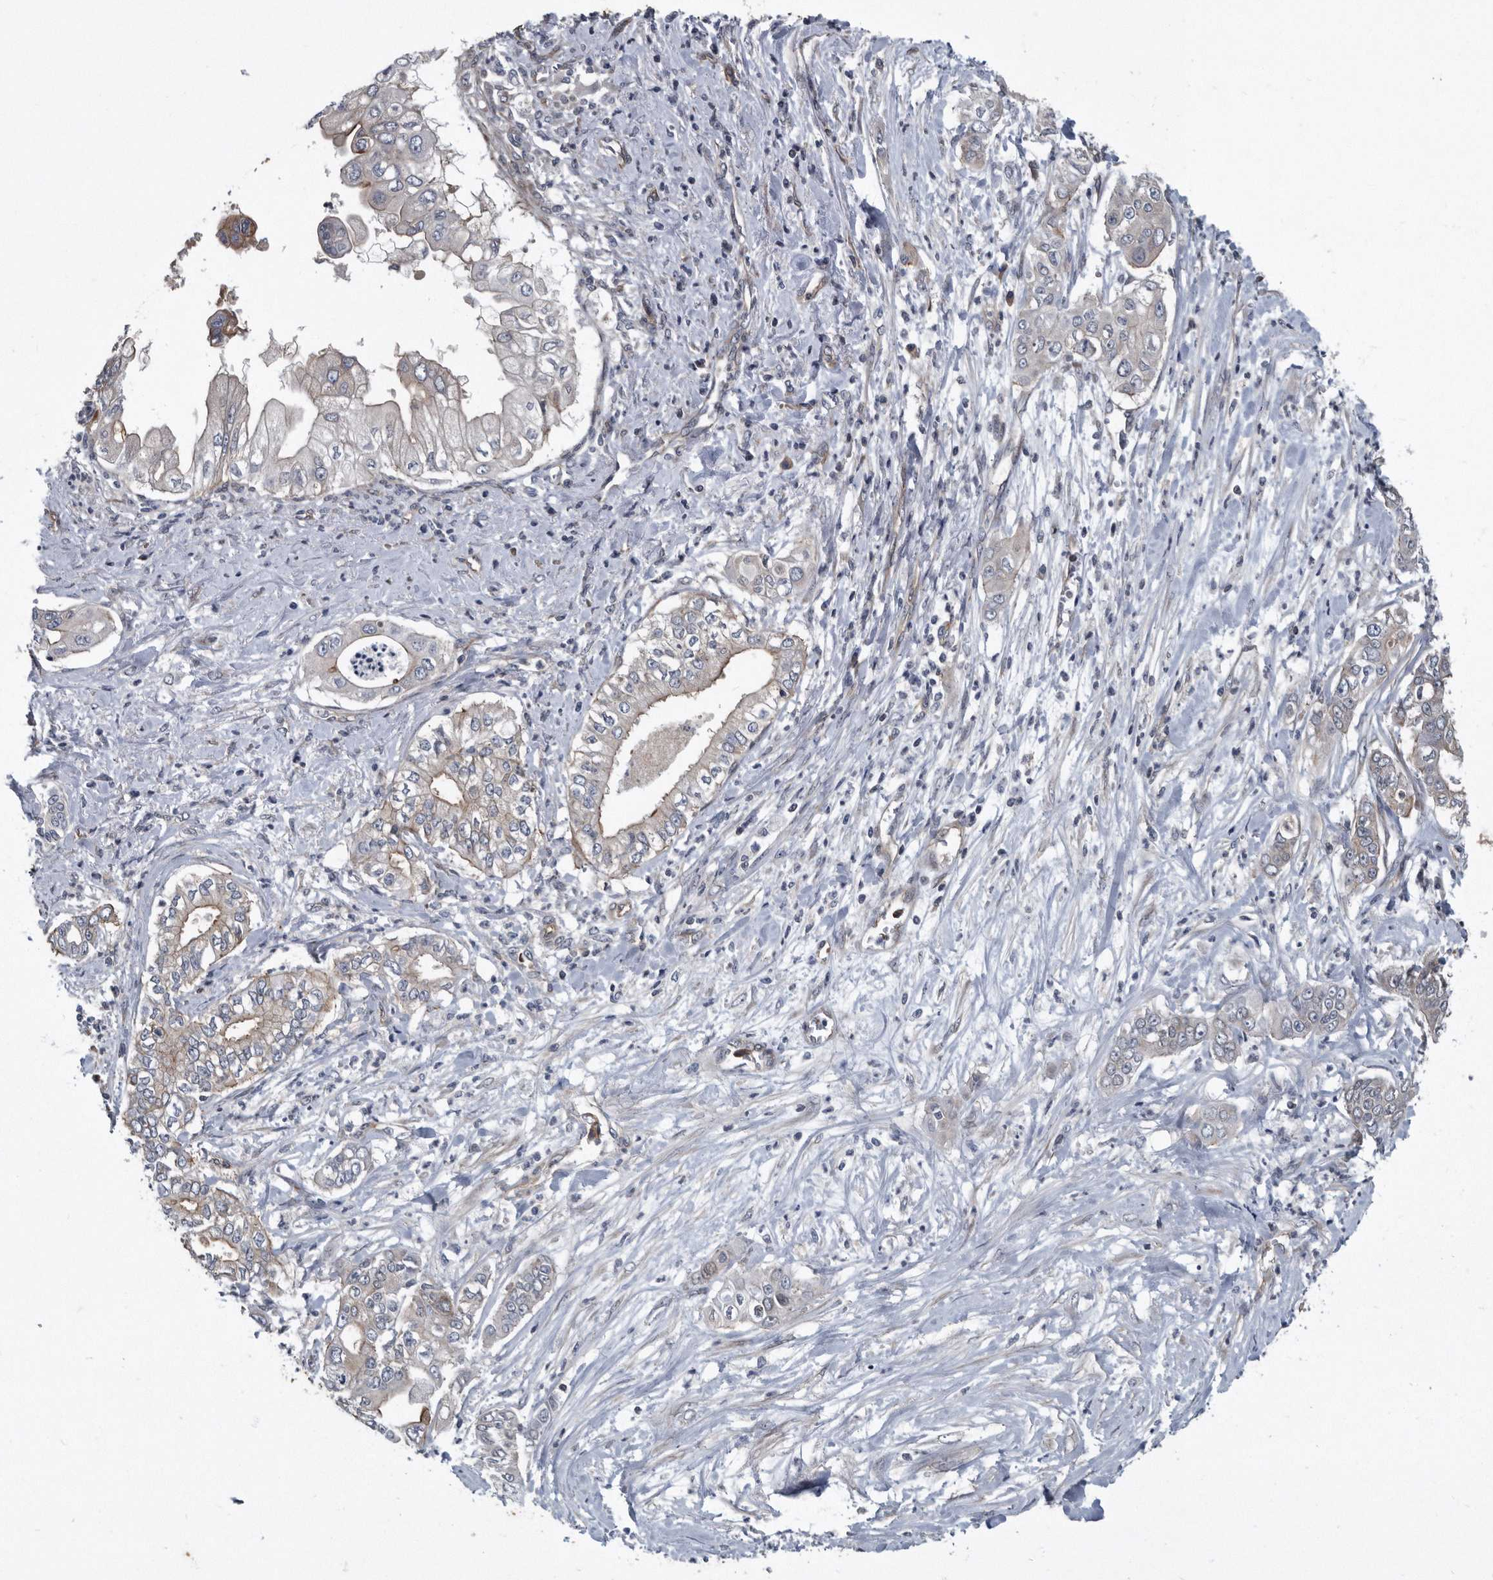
{"staining": {"intensity": "negative", "quantity": "none", "location": "none"}, "tissue": "pancreatic cancer", "cell_type": "Tumor cells", "image_type": "cancer", "snomed": [{"axis": "morphology", "description": "Adenocarcinoma, NOS"}, {"axis": "topography", "description": "Pancreas"}], "caption": "Pancreatic cancer was stained to show a protein in brown. There is no significant positivity in tumor cells. Brightfield microscopy of IHC stained with DAB (3,3'-diaminobenzidine) (brown) and hematoxylin (blue), captured at high magnification.", "gene": "ARMCX1", "patient": {"sex": "female", "age": 78}}